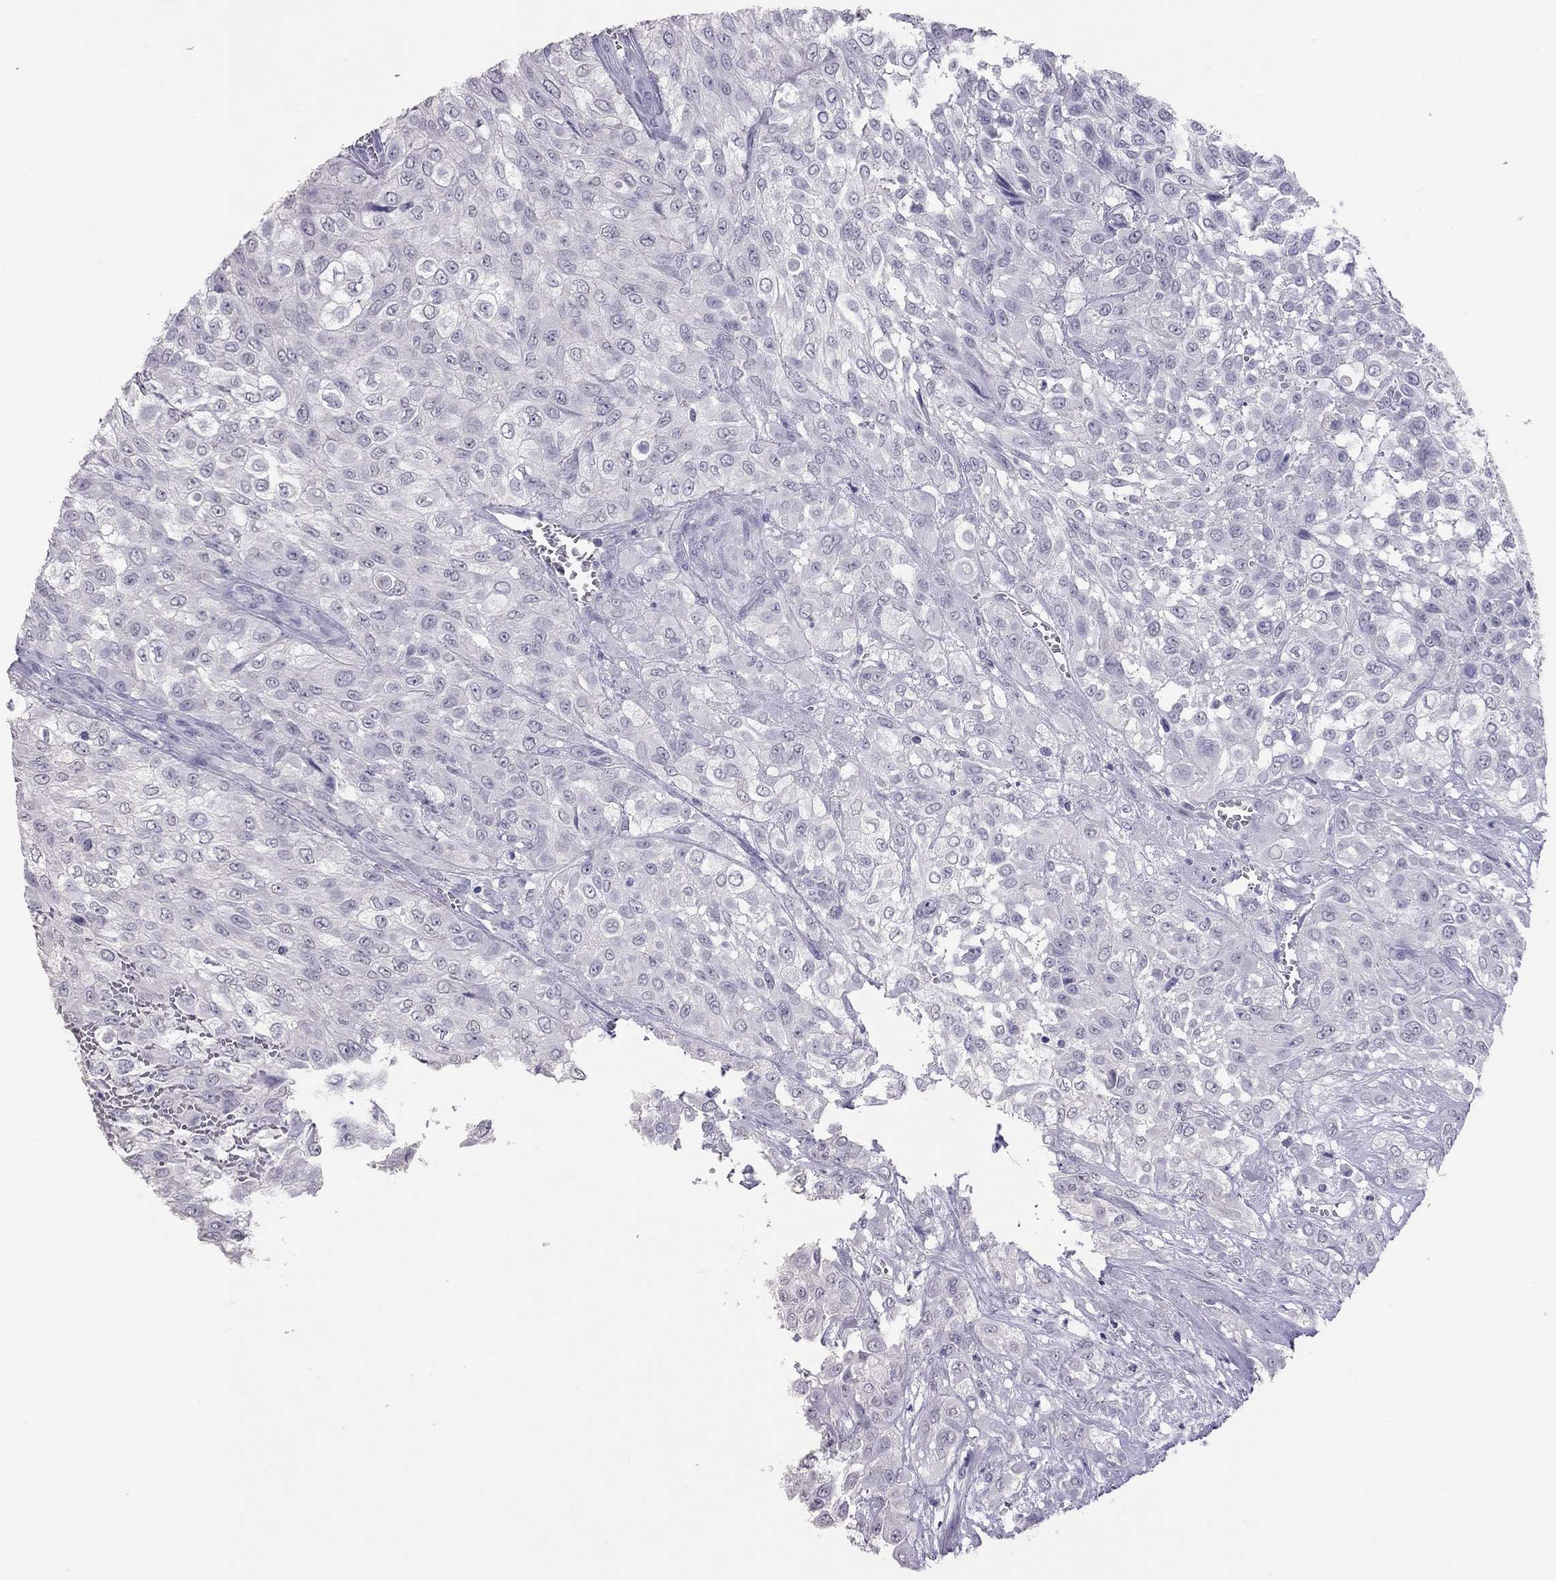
{"staining": {"intensity": "negative", "quantity": "none", "location": "none"}, "tissue": "urothelial cancer", "cell_type": "Tumor cells", "image_type": "cancer", "snomed": [{"axis": "morphology", "description": "Urothelial carcinoma, High grade"}, {"axis": "topography", "description": "Urinary bladder"}], "caption": "Immunohistochemistry of human urothelial cancer reveals no staining in tumor cells.", "gene": "PSMB11", "patient": {"sex": "male", "age": 57}}